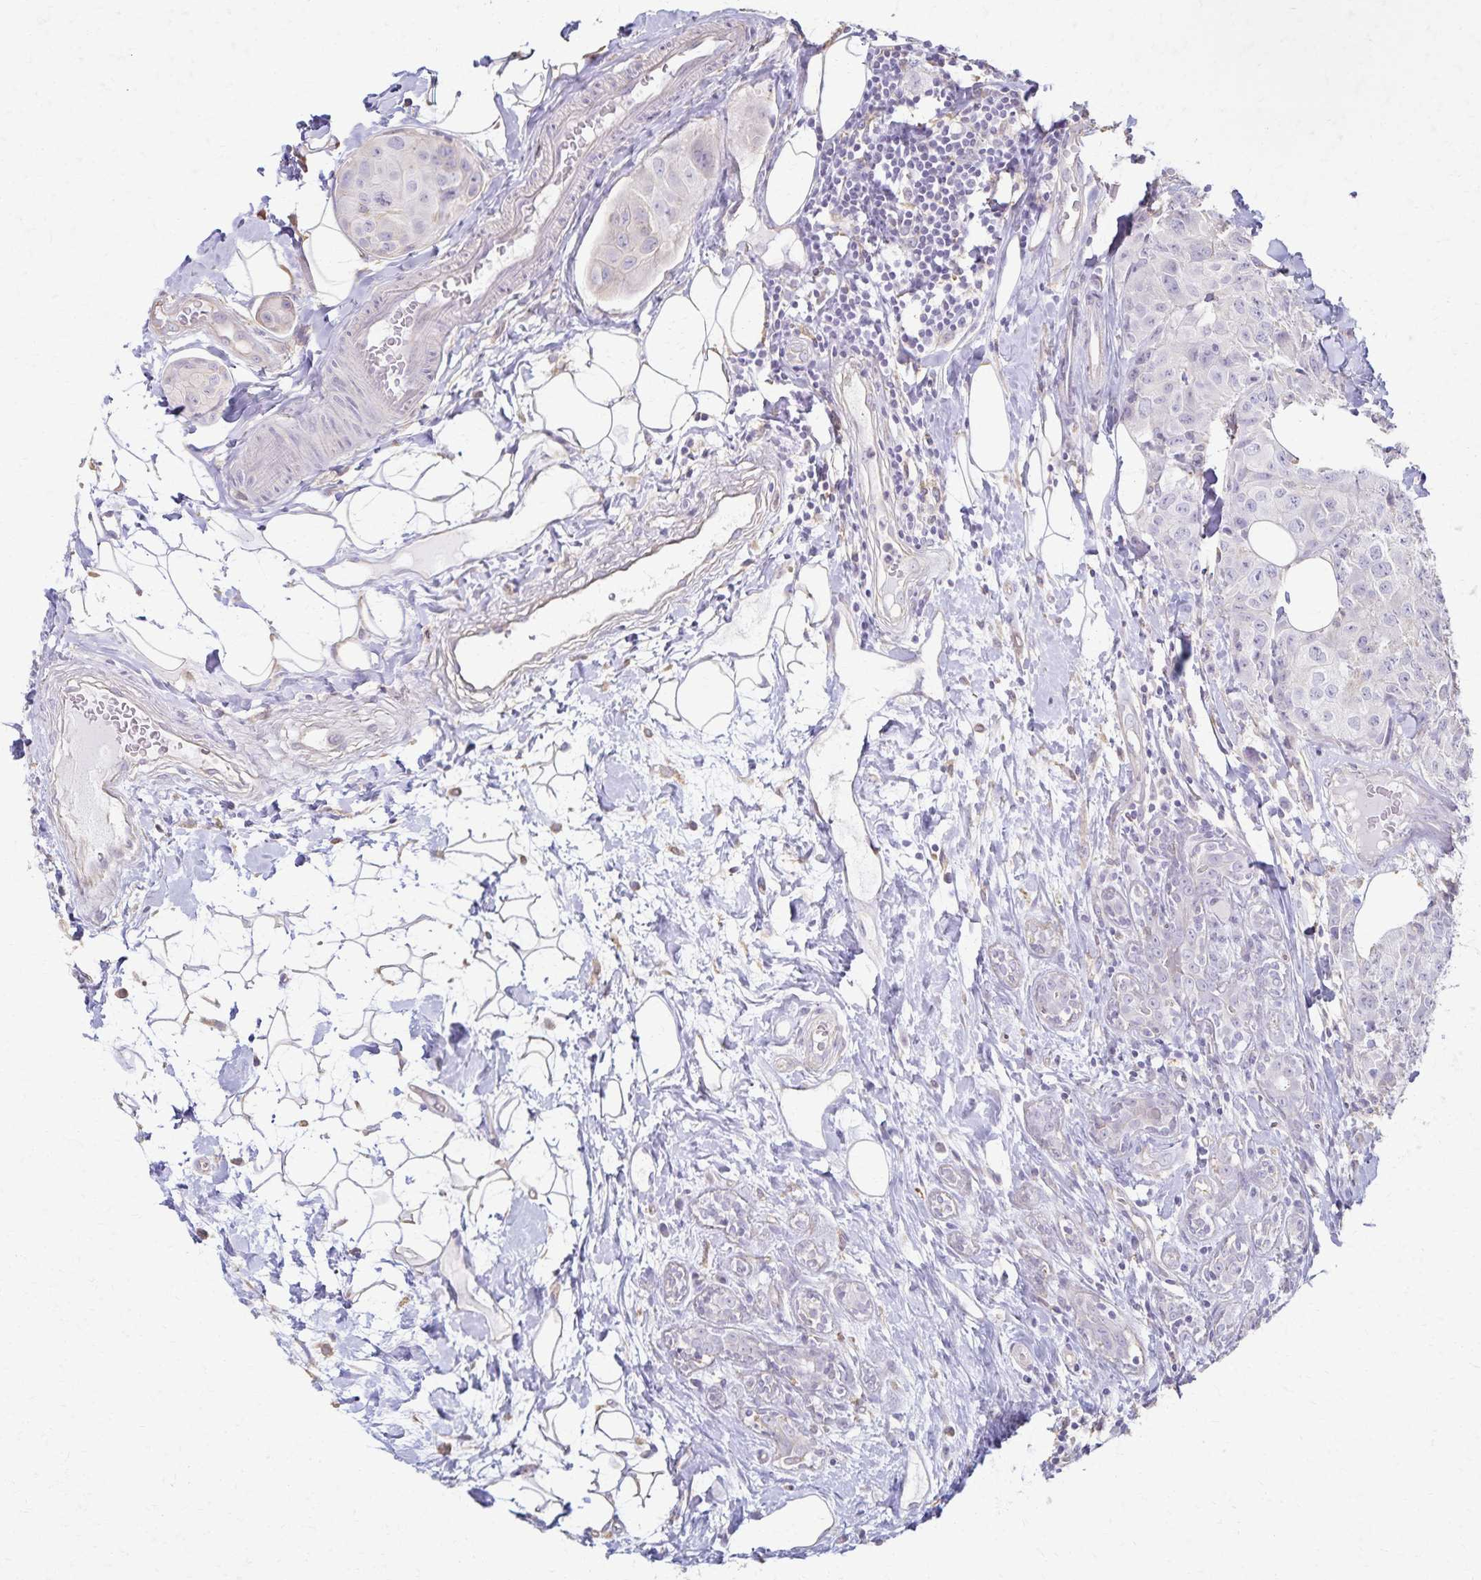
{"staining": {"intensity": "negative", "quantity": "none", "location": "none"}, "tissue": "breast cancer", "cell_type": "Tumor cells", "image_type": "cancer", "snomed": [{"axis": "morphology", "description": "Duct carcinoma"}, {"axis": "topography", "description": "Breast"}], "caption": "There is no significant positivity in tumor cells of breast cancer.", "gene": "KISS1", "patient": {"sex": "female", "age": 43}}